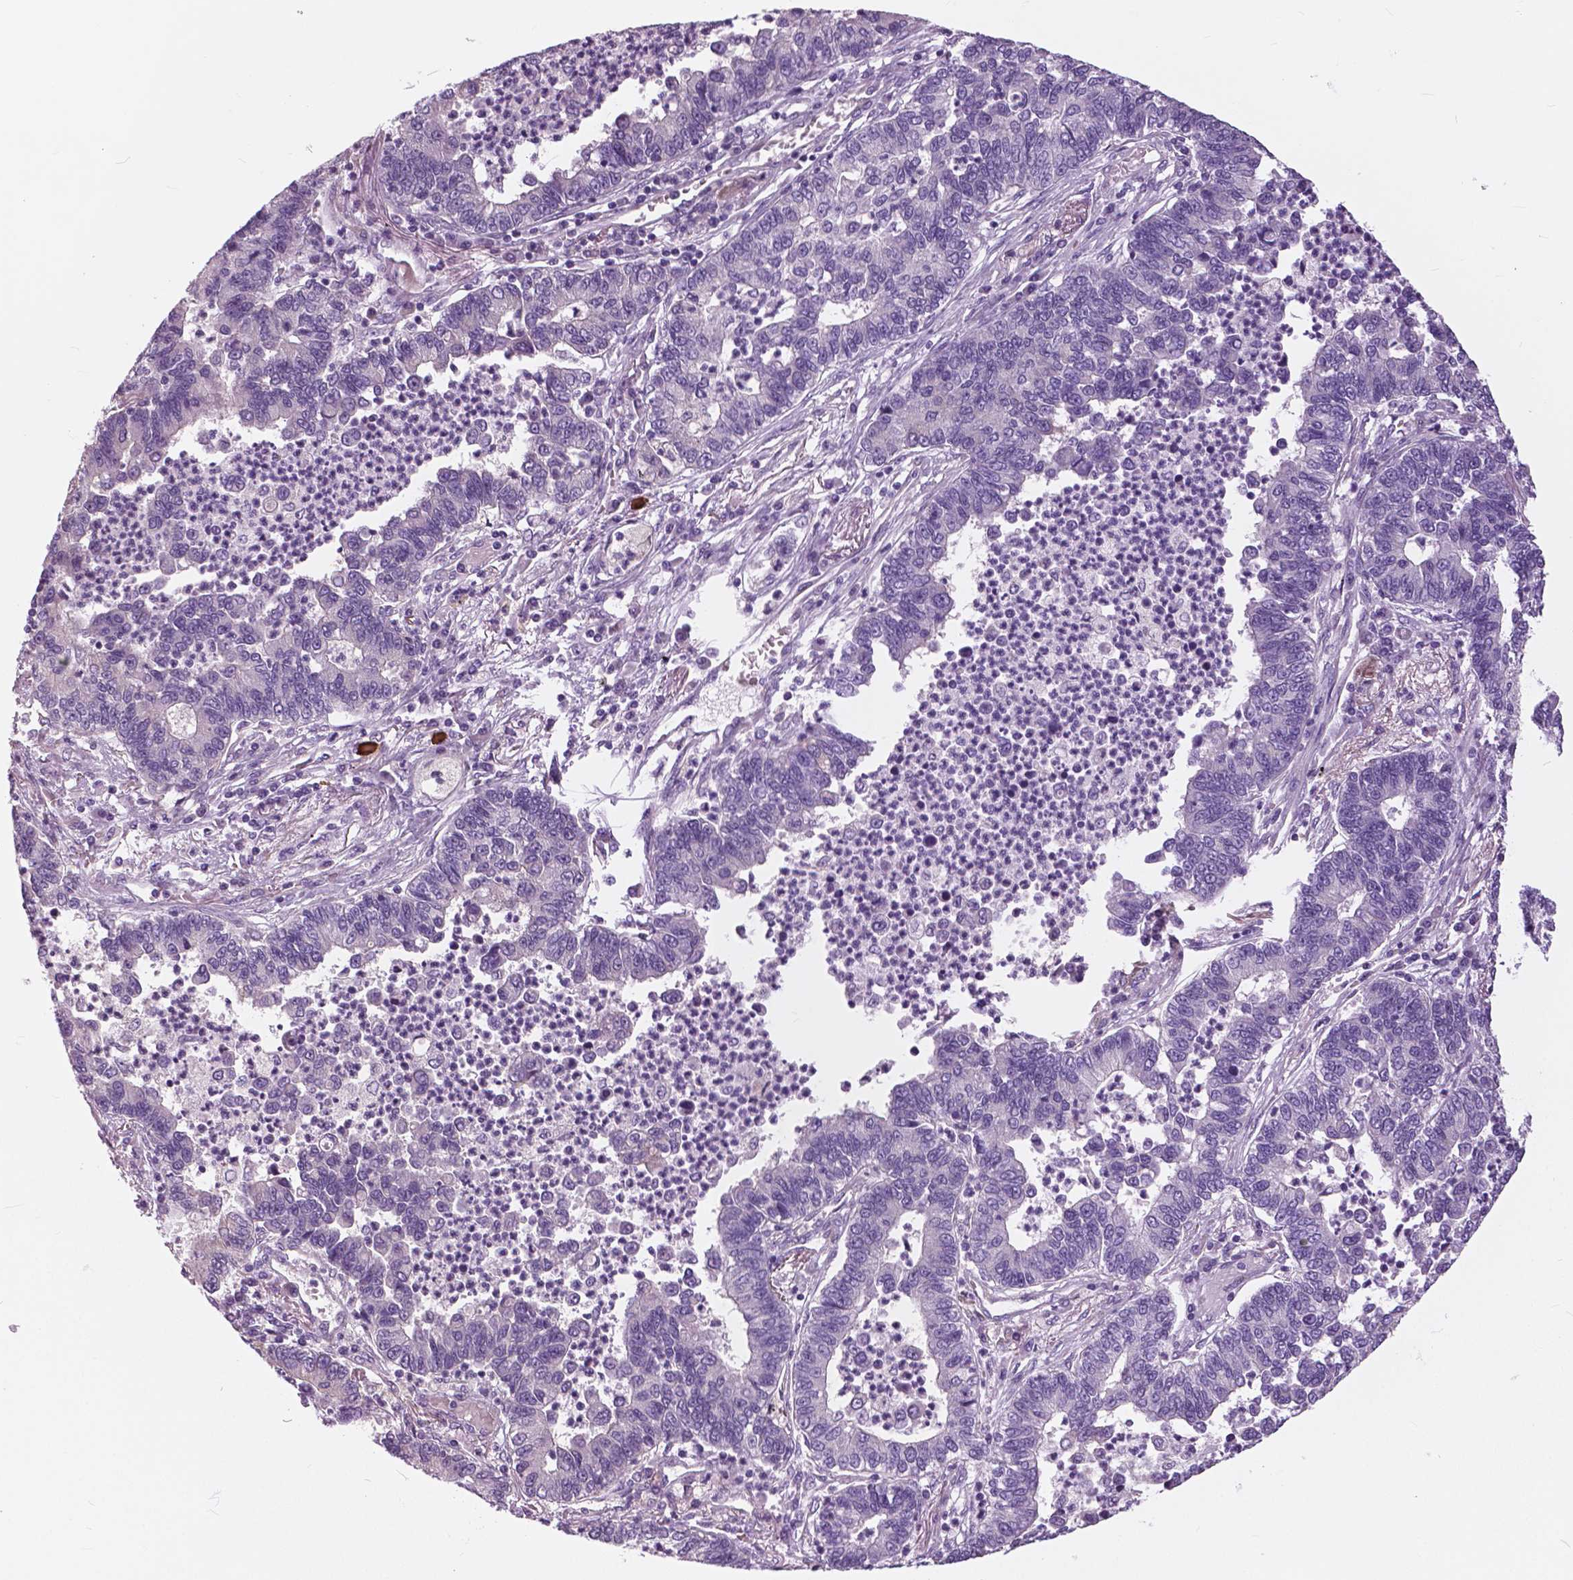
{"staining": {"intensity": "negative", "quantity": "none", "location": "none"}, "tissue": "lung cancer", "cell_type": "Tumor cells", "image_type": "cancer", "snomed": [{"axis": "morphology", "description": "Adenocarcinoma, NOS"}, {"axis": "topography", "description": "Lung"}], "caption": "A micrograph of human lung adenocarcinoma is negative for staining in tumor cells.", "gene": "SERPINI1", "patient": {"sex": "female", "age": 57}}